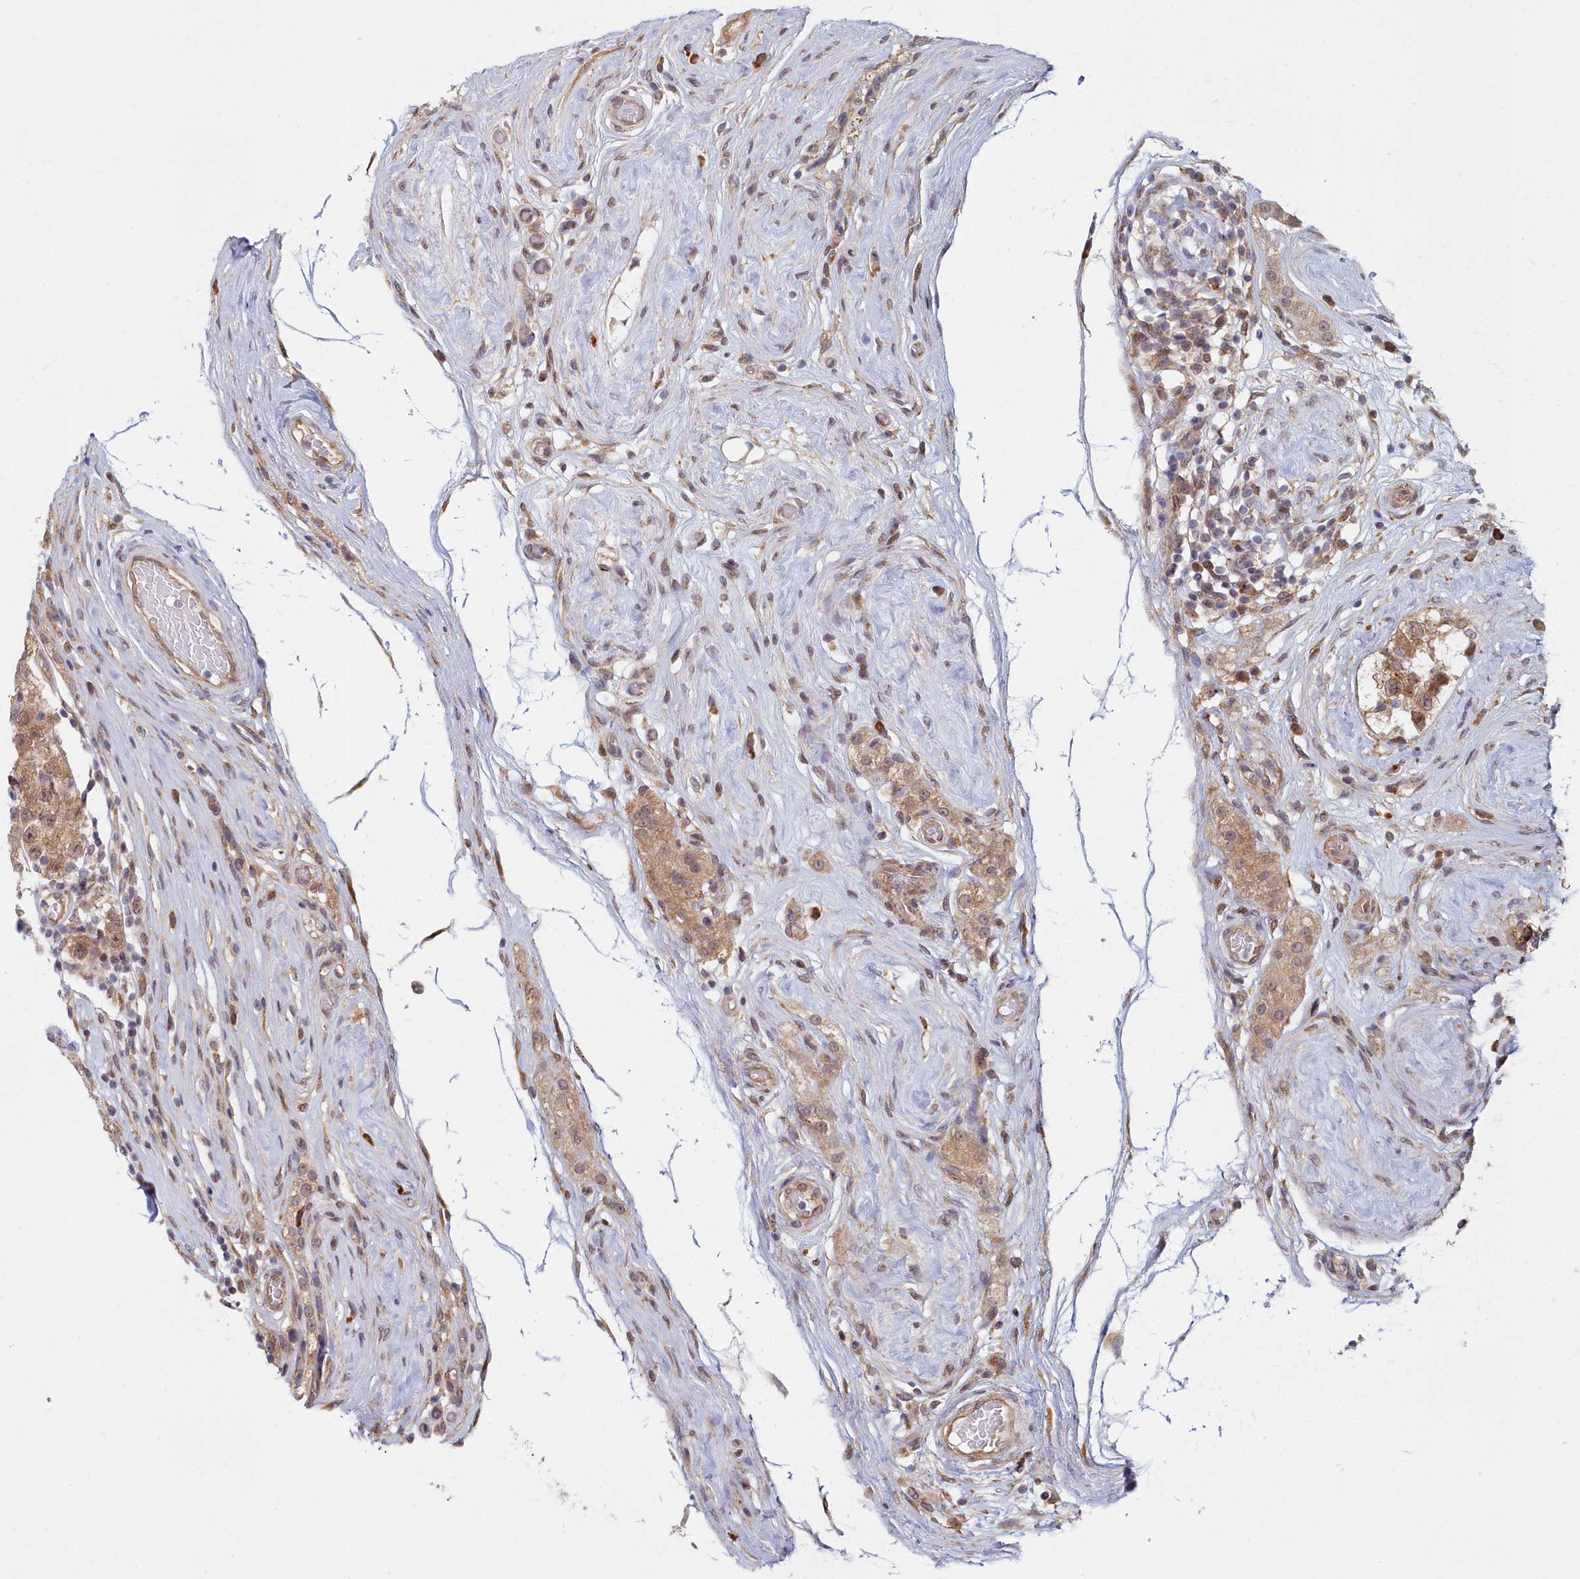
{"staining": {"intensity": "moderate", "quantity": ">75%", "location": "cytoplasmic/membranous,nuclear"}, "tissue": "testis cancer", "cell_type": "Tumor cells", "image_type": "cancer", "snomed": [{"axis": "morphology", "description": "Seminoma, NOS"}, {"axis": "topography", "description": "Testis"}], "caption": "Tumor cells display moderate cytoplasmic/membranous and nuclear expression in approximately >75% of cells in testis cancer.", "gene": "MAK16", "patient": {"sex": "male", "age": 34}}